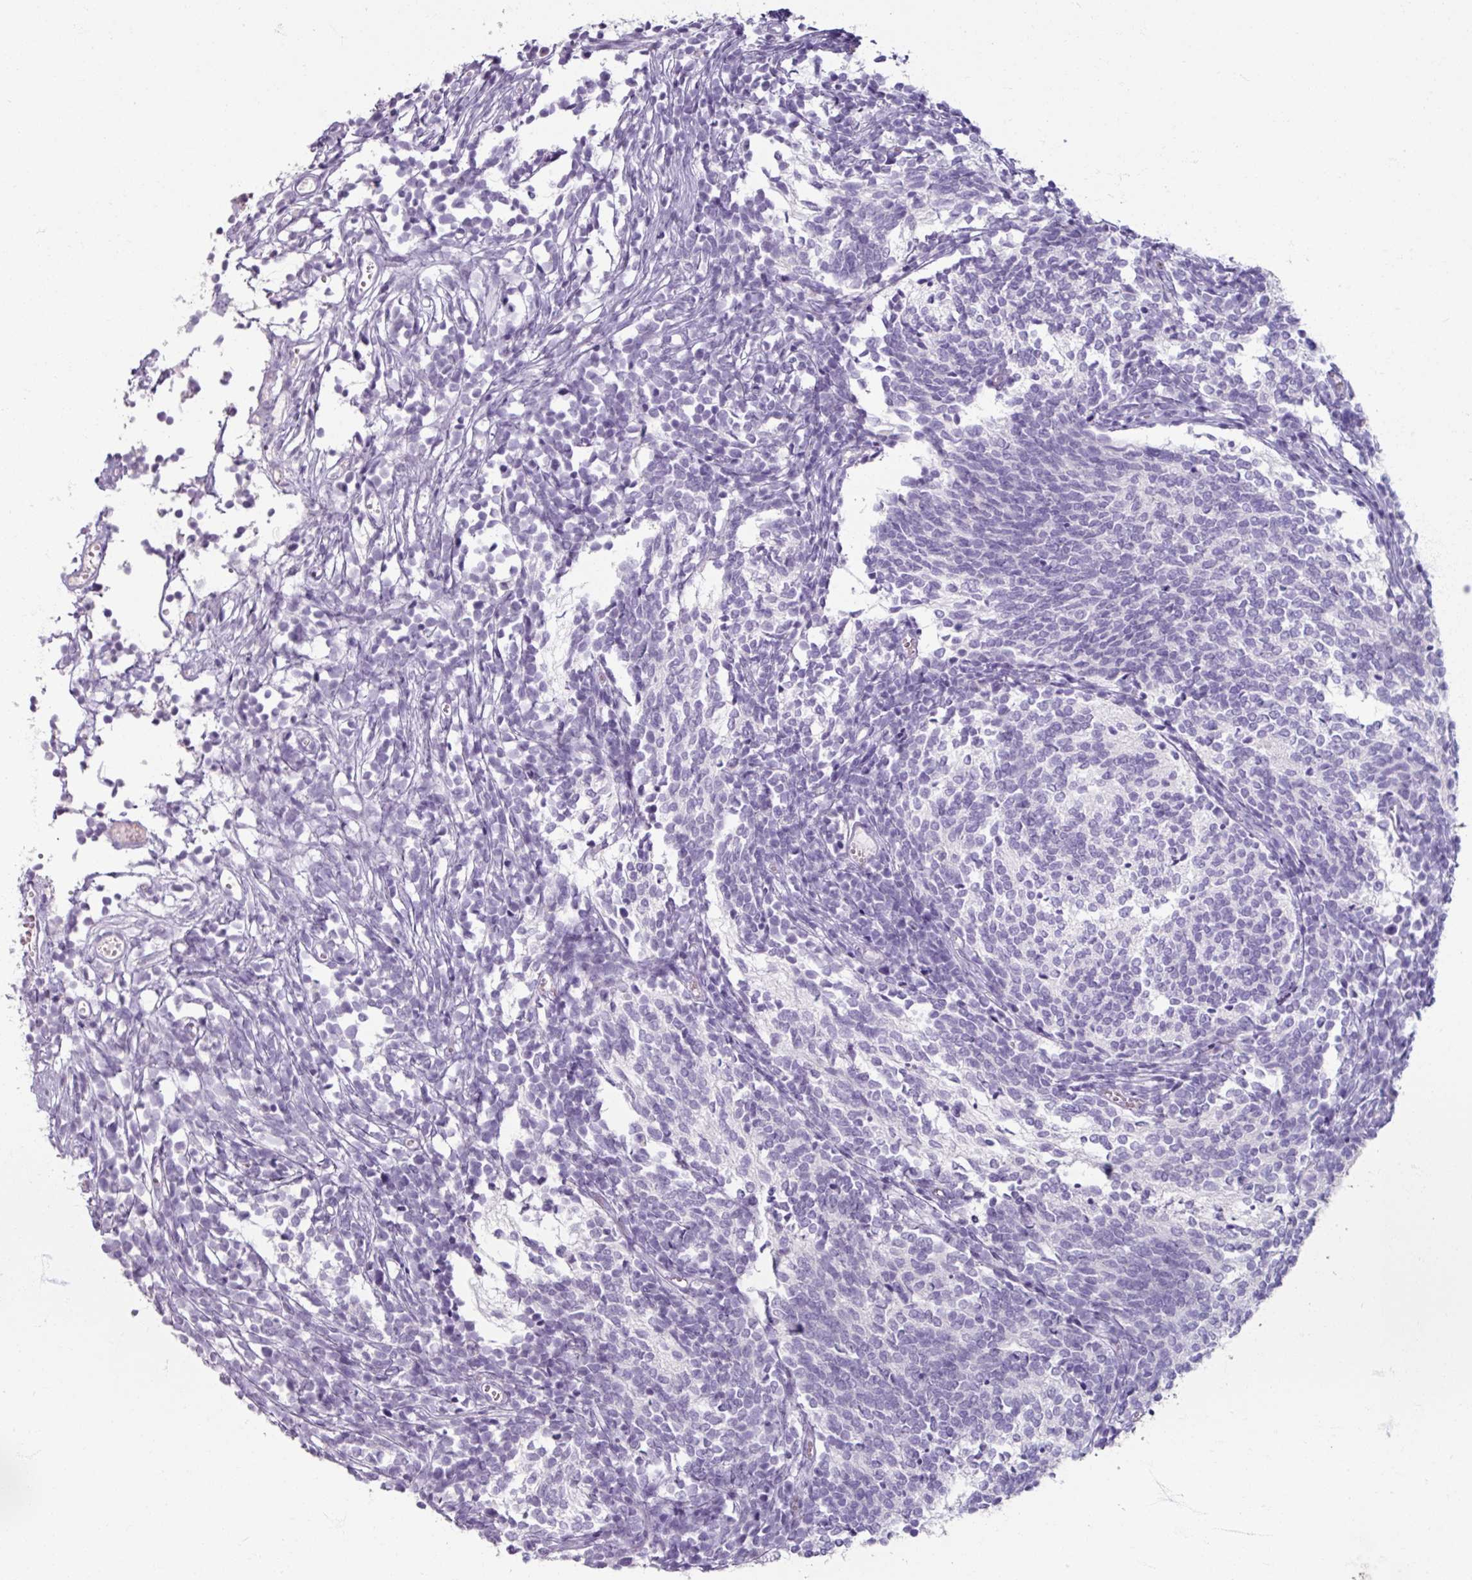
{"staining": {"intensity": "negative", "quantity": "none", "location": "none"}, "tissue": "glioma", "cell_type": "Tumor cells", "image_type": "cancer", "snomed": [{"axis": "morphology", "description": "Glioma, malignant, Low grade"}, {"axis": "topography", "description": "Brain"}], "caption": "This is an IHC histopathology image of glioma. There is no staining in tumor cells.", "gene": "ARG1", "patient": {"sex": "female", "age": 1}}